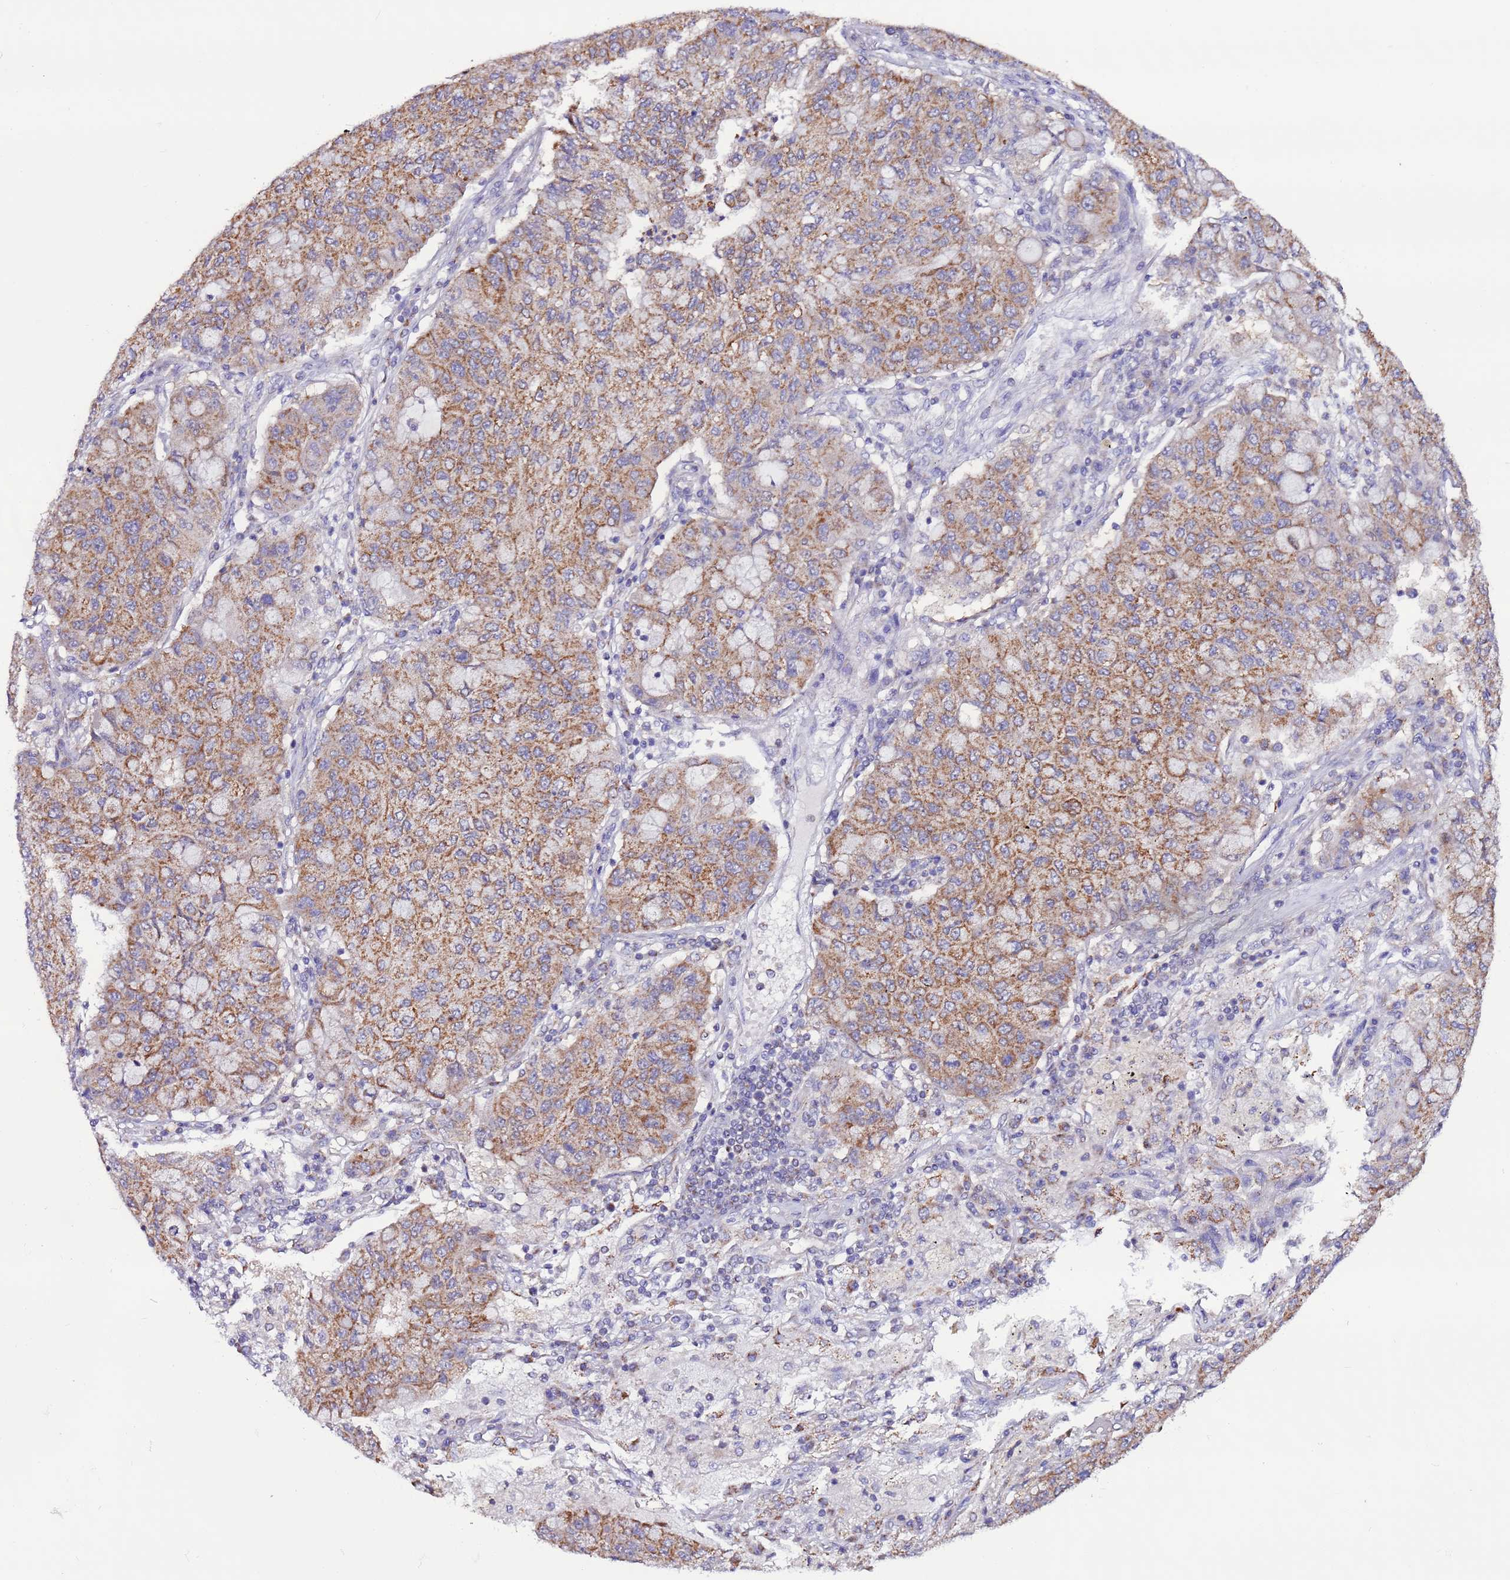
{"staining": {"intensity": "moderate", "quantity": ">75%", "location": "cytoplasmic/membranous"}, "tissue": "lung cancer", "cell_type": "Tumor cells", "image_type": "cancer", "snomed": [{"axis": "morphology", "description": "Squamous cell carcinoma, NOS"}, {"axis": "topography", "description": "Lung"}], "caption": "There is medium levels of moderate cytoplasmic/membranous expression in tumor cells of lung cancer (squamous cell carcinoma), as demonstrated by immunohistochemical staining (brown color).", "gene": "UEVLD", "patient": {"sex": "male", "age": 74}}